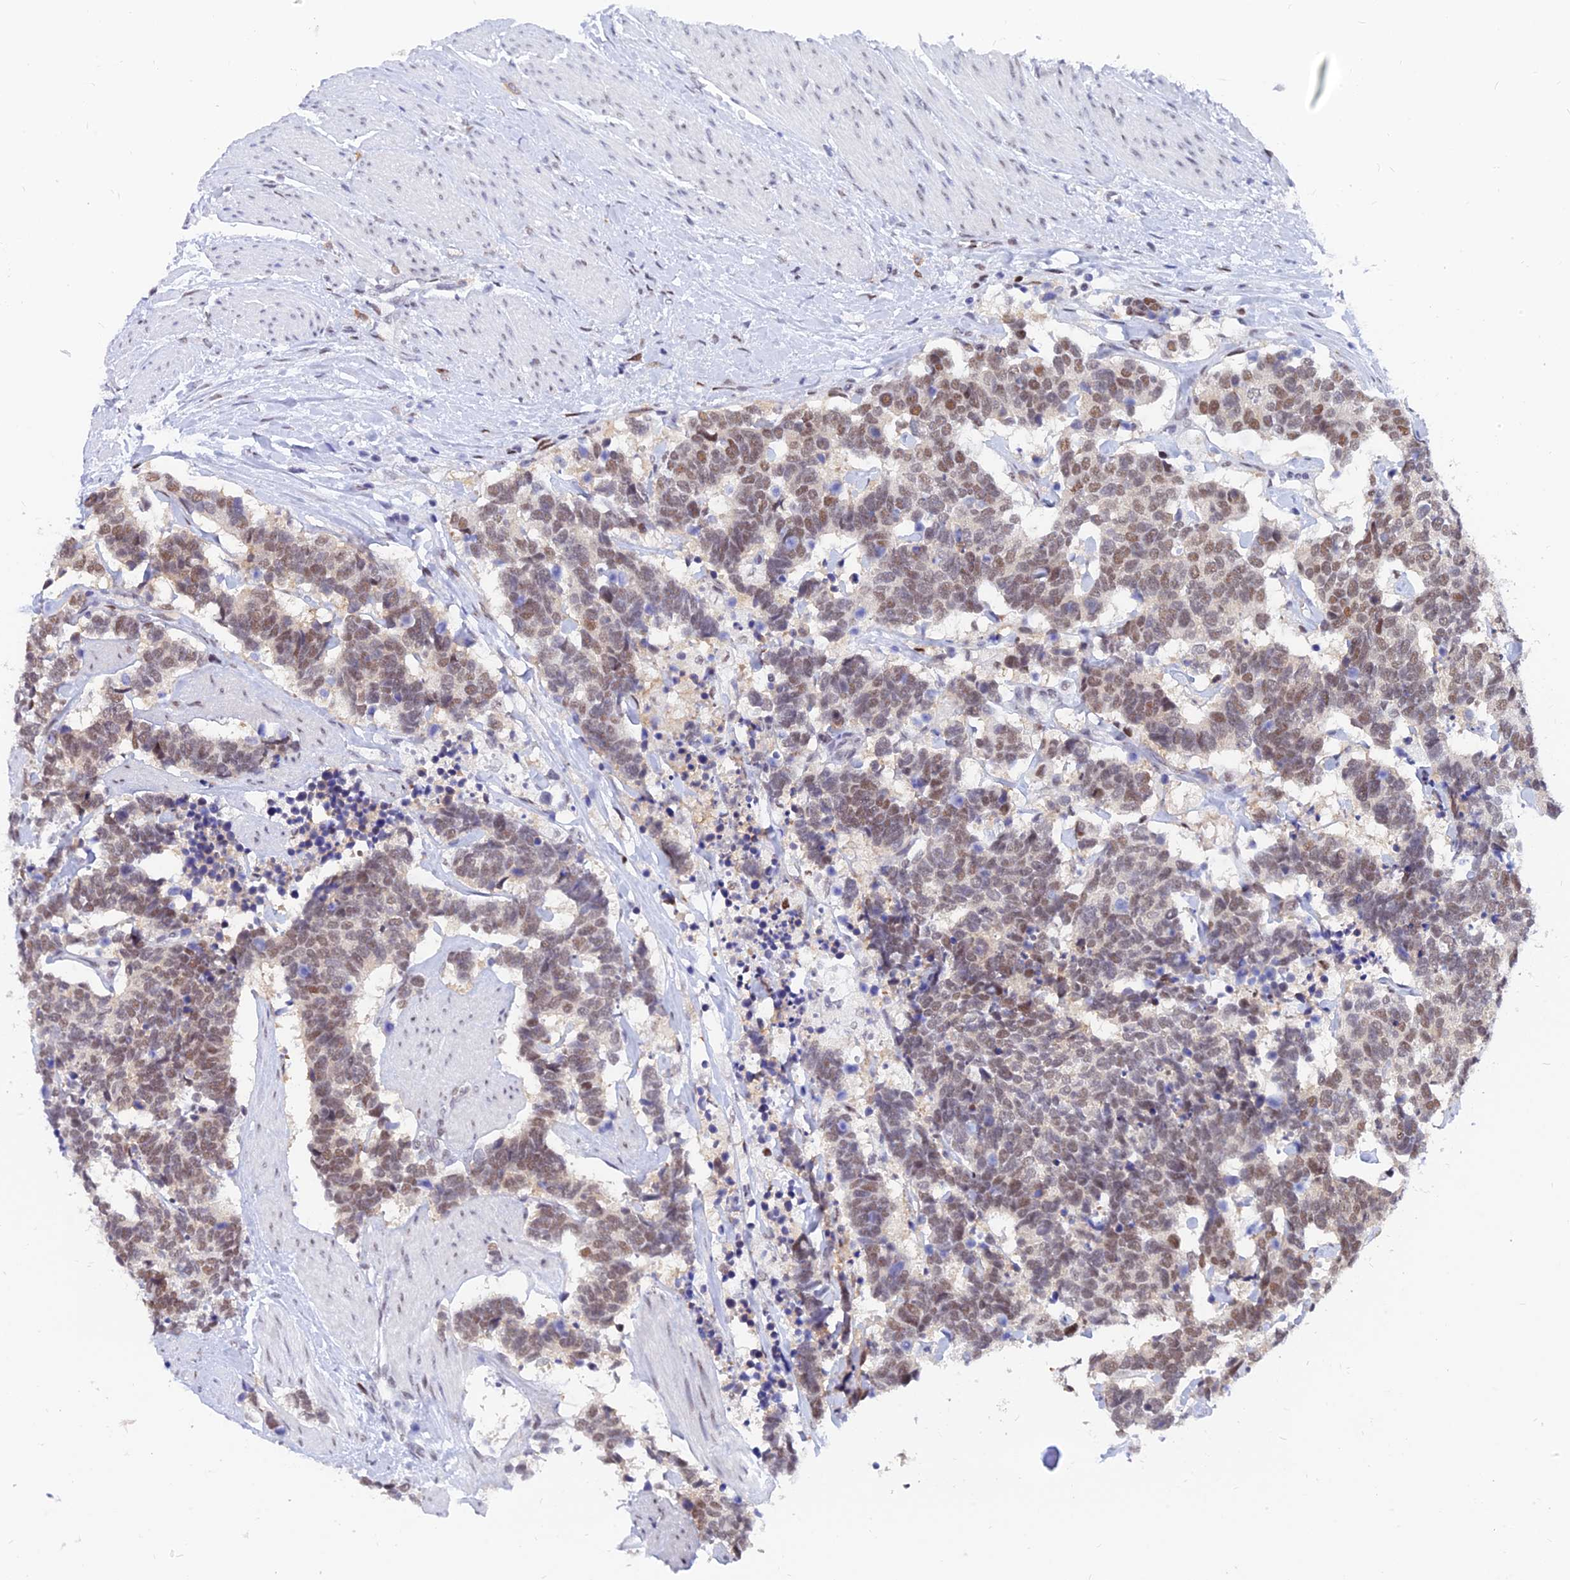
{"staining": {"intensity": "moderate", "quantity": "25%-75%", "location": "nuclear"}, "tissue": "carcinoid", "cell_type": "Tumor cells", "image_type": "cancer", "snomed": [{"axis": "morphology", "description": "Carcinoma, NOS"}, {"axis": "morphology", "description": "Carcinoid, malignant, NOS"}, {"axis": "topography", "description": "Urinary bladder"}], "caption": "This micrograph demonstrates IHC staining of human carcinoma, with medium moderate nuclear positivity in about 25%-75% of tumor cells.", "gene": "DPY30", "patient": {"sex": "male", "age": 57}}